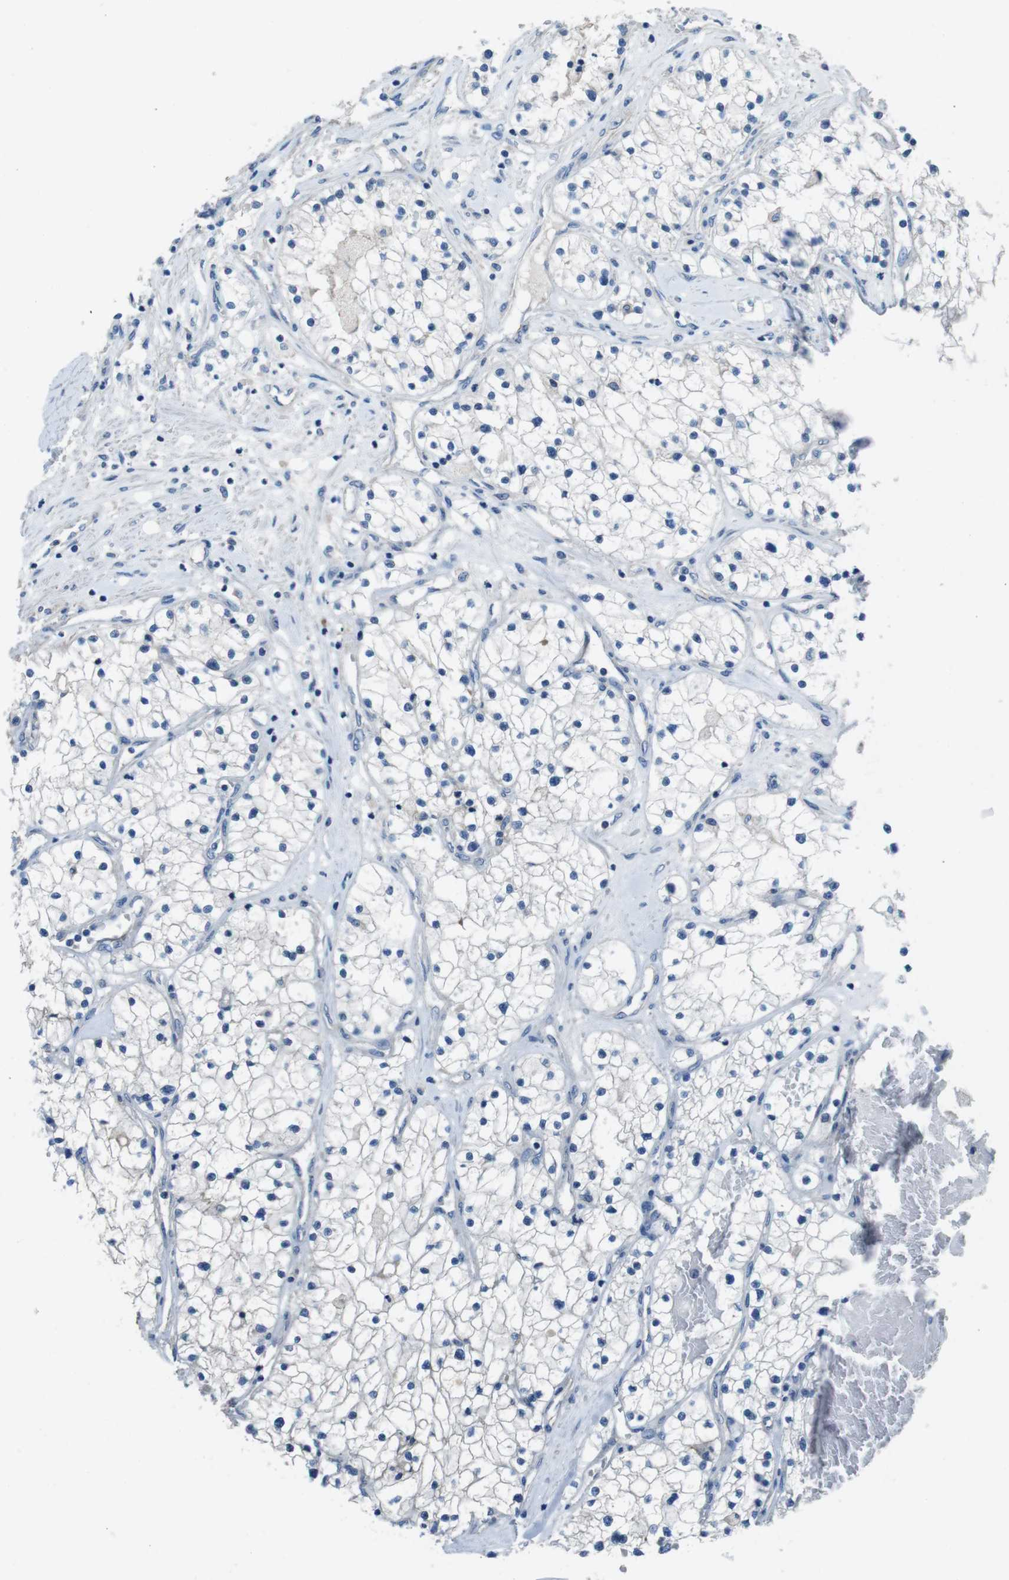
{"staining": {"intensity": "negative", "quantity": "none", "location": "none"}, "tissue": "renal cancer", "cell_type": "Tumor cells", "image_type": "cancer", "snomed": [{"axis": "morphology", "description": "Adenocarcinoma, NOS"}, {"axis": "topography", "description": "Kidney"}], "caption": "A micrograph of human adenocarcinoma (renal) is negative for staining in tumor cells.", "gene": "CYP2C8", "patient": {"sex": "male", "age": 68}}